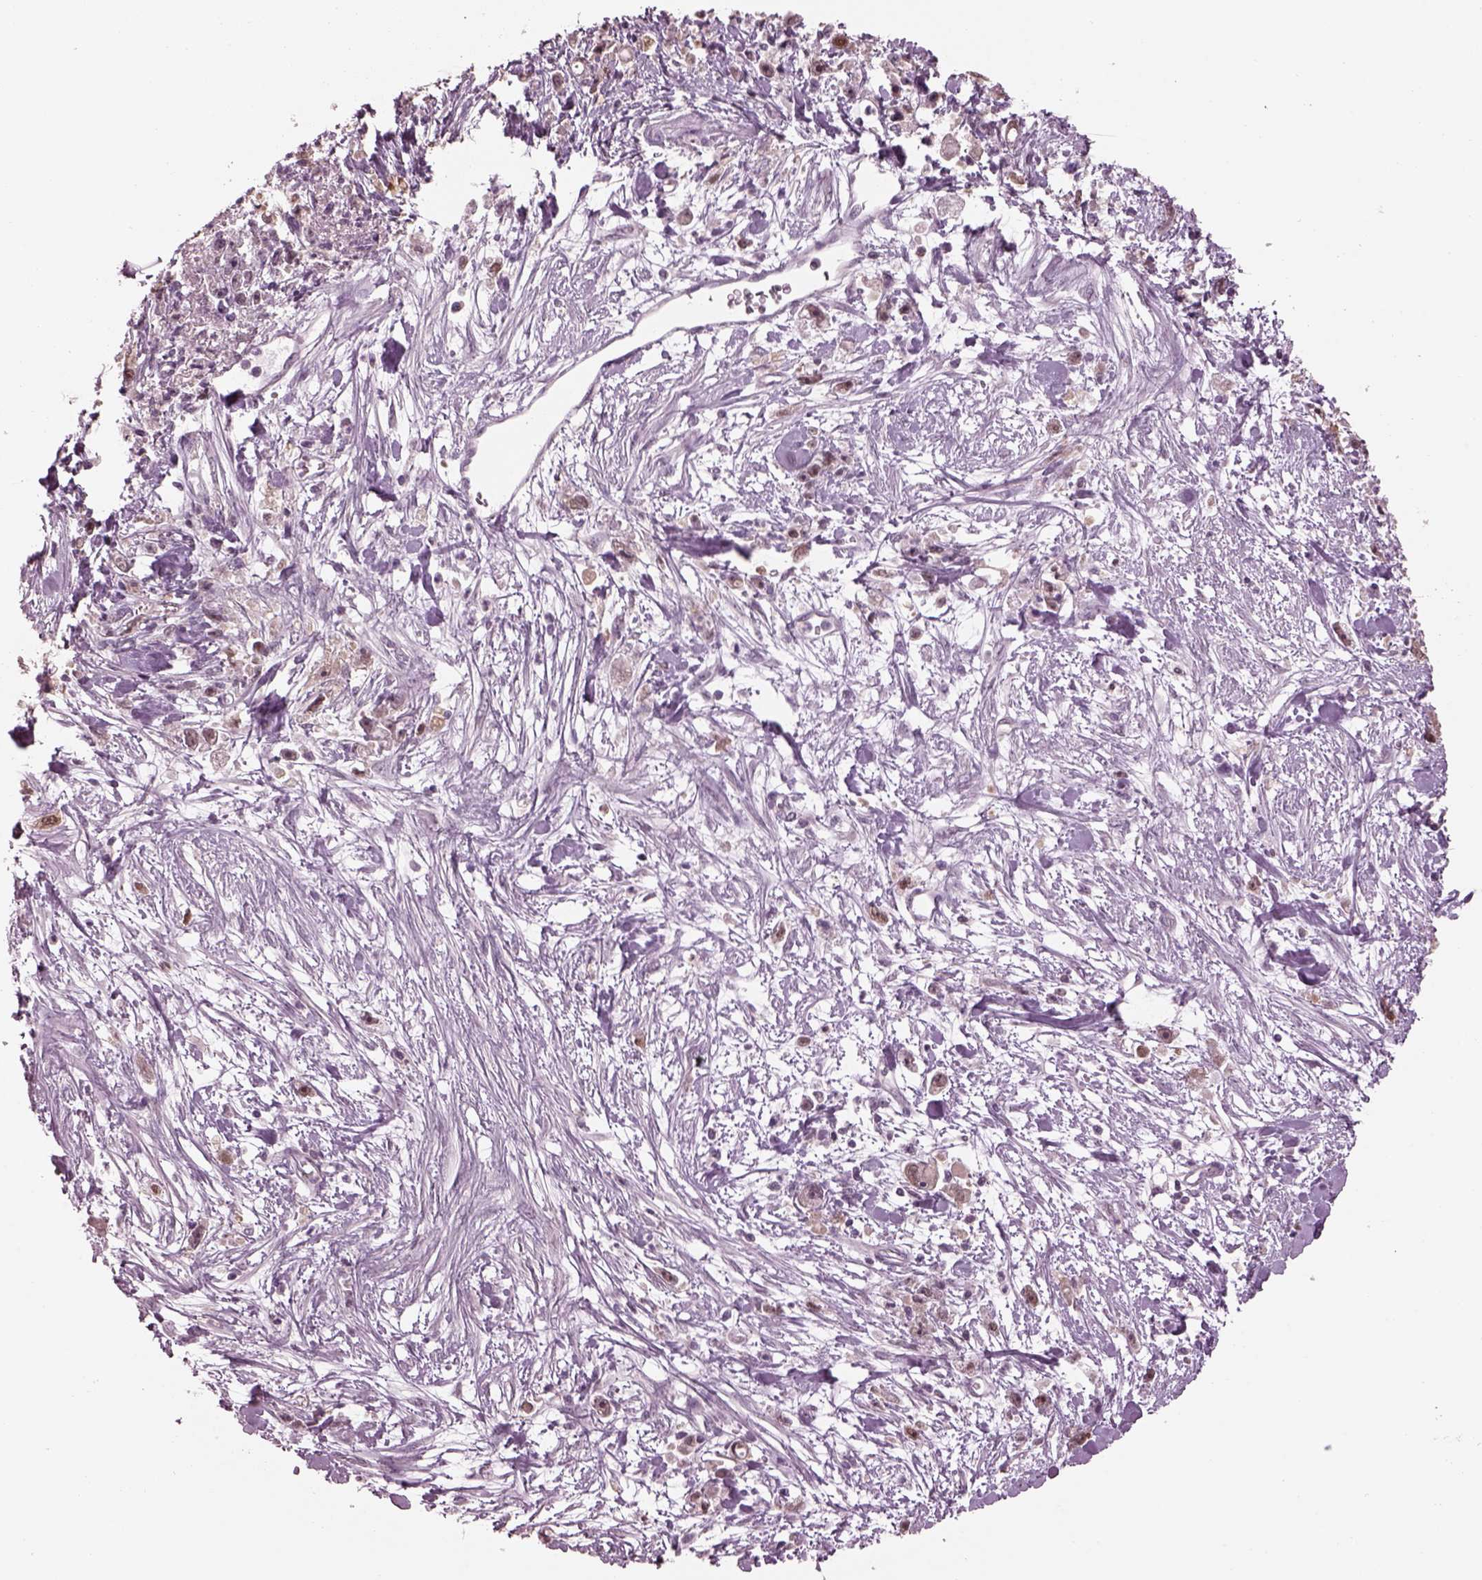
{"staining": {"intensity": "weak", "quantity": "<25%", "location": "nuclear"}, "tissue": "stomach cancer", "cell_type": "Tumor cells", "image_type": "cancer", "snomed": [{"axis": "morphology", "description": "Adenocarcinoma, NOS"}, {"axis": "topography", "description": "Stomach"}], "caption": "This is an IHC micrograph of adenocarcinoma (stomach). There is no staining in tumor cells.", "gene": "SRI", "patient": {"sex": "female", "age": 59}}